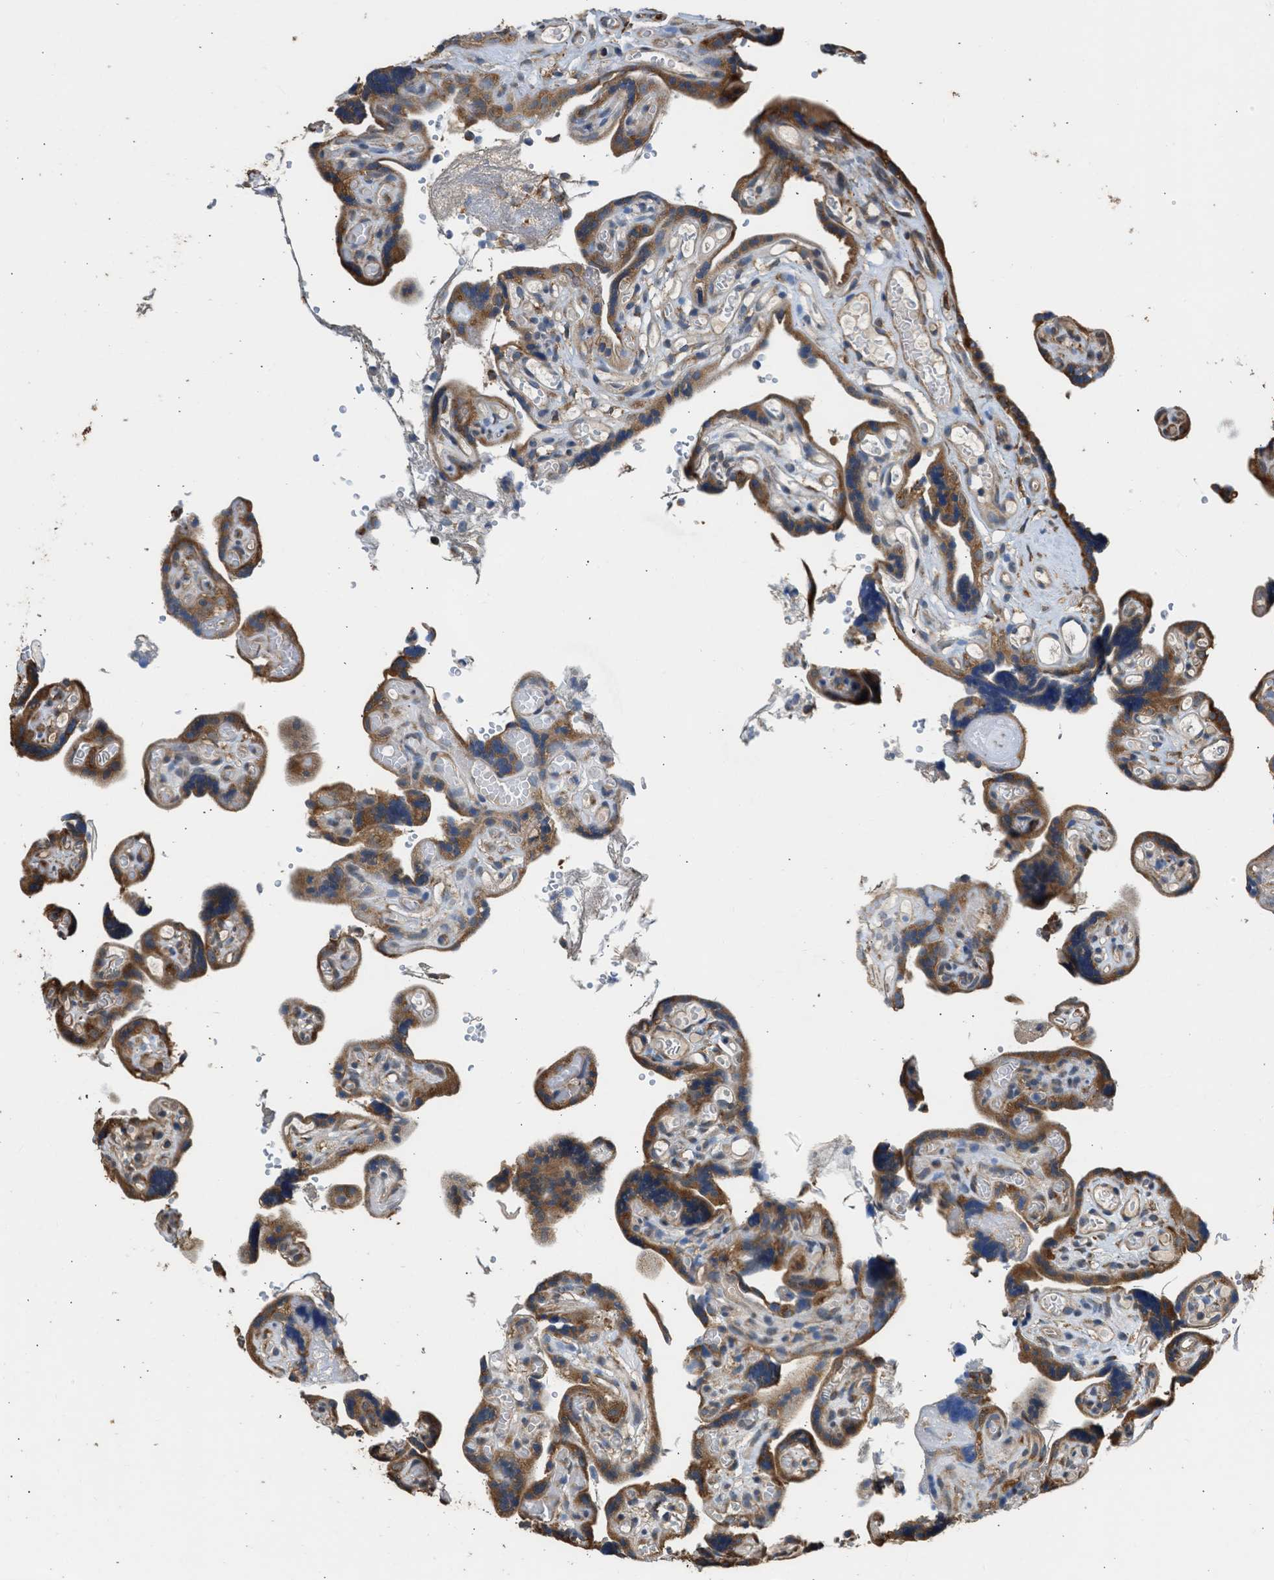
{"staining": {"intensity": "strong", "quantity": ">75%", "location": "cytoplasmic/membranous"}, "tissue": "placenta", "cell_type": "Decidual cells", "image_type": "normal", "snomed": [{"axis": "morphology", "description": "Normal tissue, NOS"}, {"axis": "topography", "description": "Placenta"}], "caption": "High-power microscopy captured an immunohistochemistry (IHC) photomicrograph of unremarkable placenta, revealing strong cytoplasmic/membranous staining in approximately >75% of decidual cells. (Brightfield microscopy of DAB IHC at high magnification).", "gene": "SLC36A4", "patient": {"sex": "female", "age": 30}}